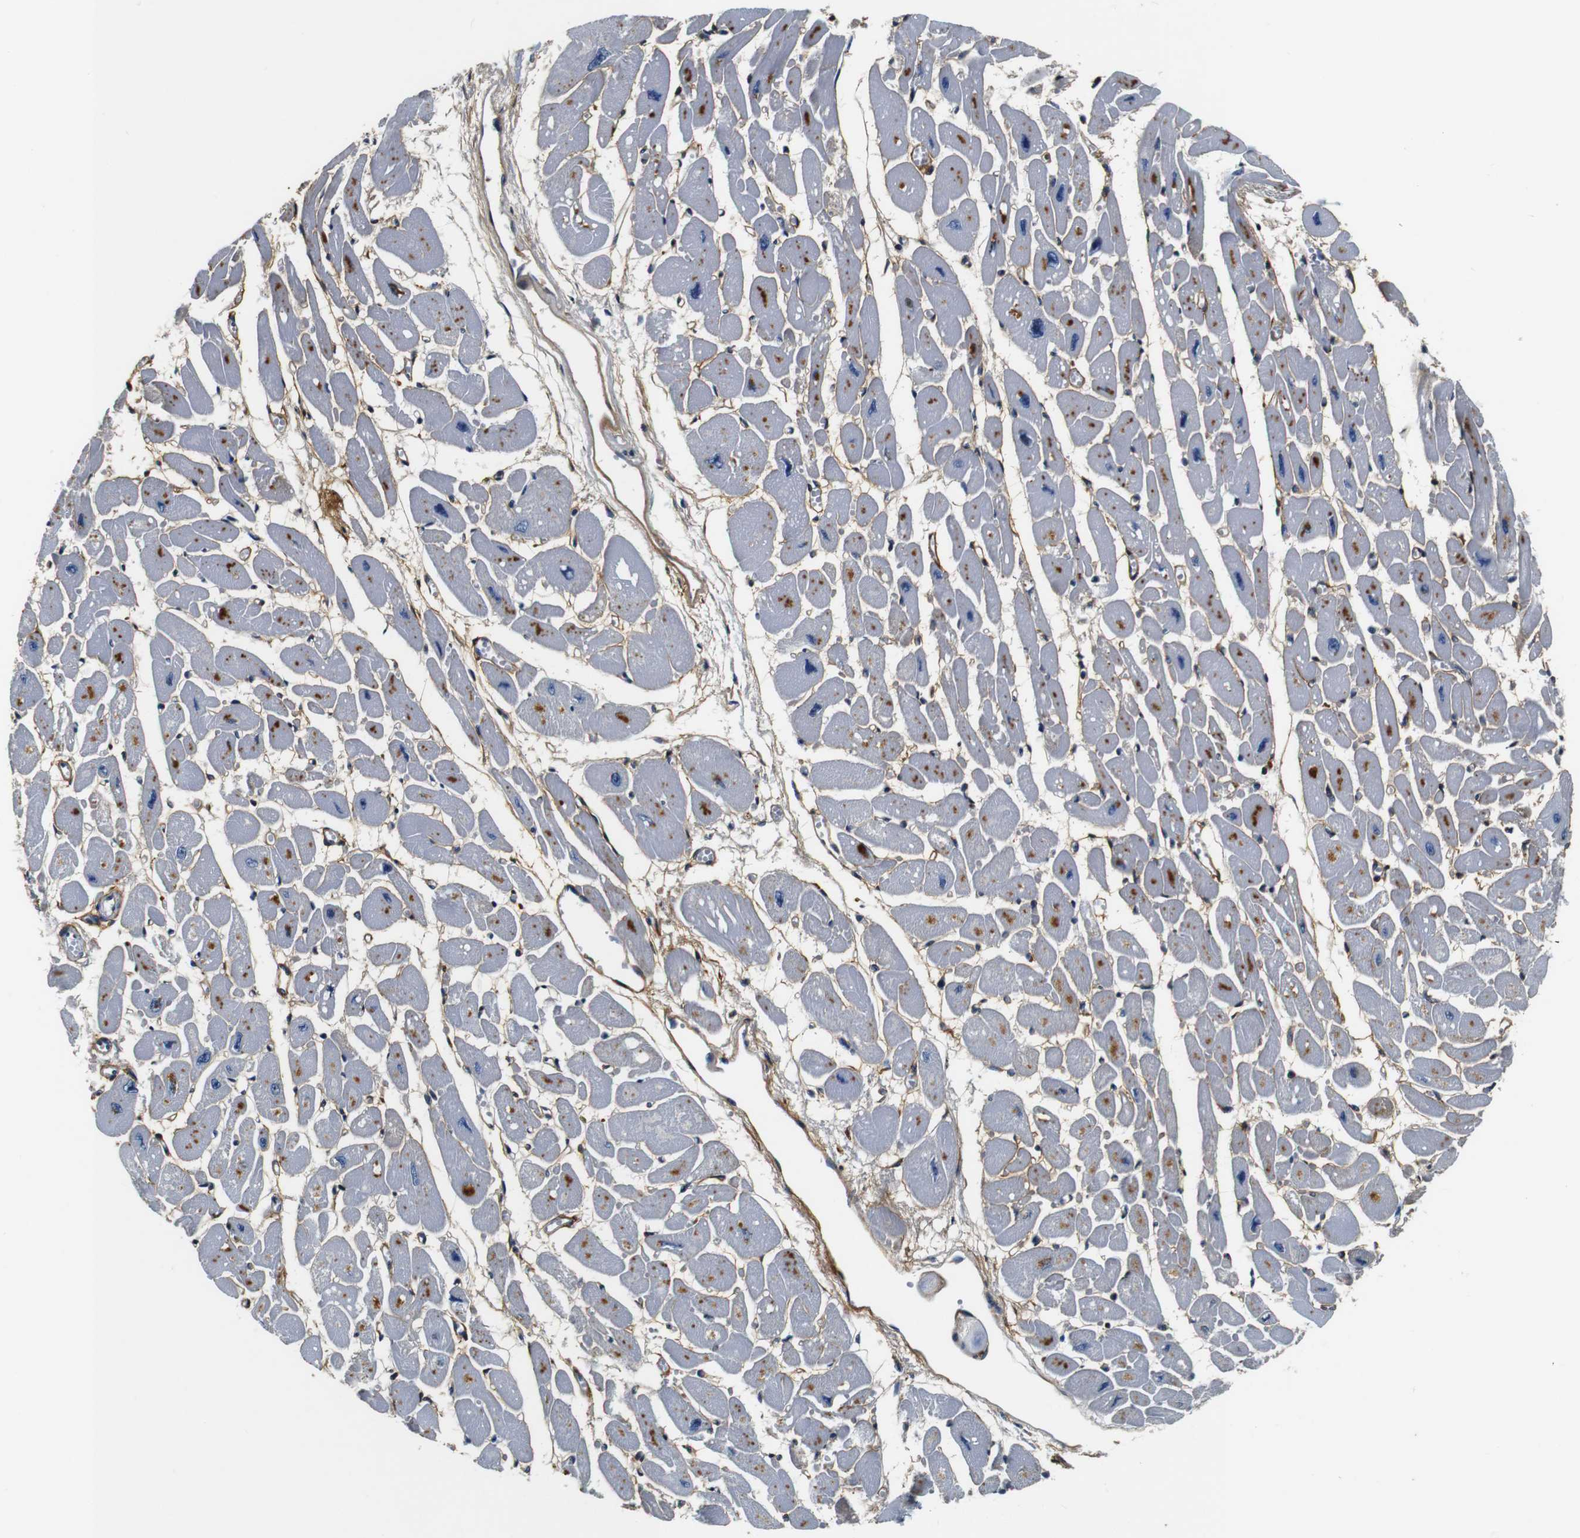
{"staining": {"intensity": "moderate", "quantity": "<25%", "location": "cytoplasmic/membranous"}, "tissue": "heart muscle", "cell_type": "Cardiomyocytes", "image_type": "normal", "snomed": [{"axis": "morphology", "description": "Normal tissue, NOS"}, {"axis": "topography", "description": "Heart"}], "caption": "This micrograph displays immunohistochemistry (IHC) staining of unremarkable human heart muscle, with low moderate cytoplasmic/membranous positivity in about <25% of cardiomyocytes.", "gene": "COL1A1", "patient": {"sex": "female", "age": 54}}